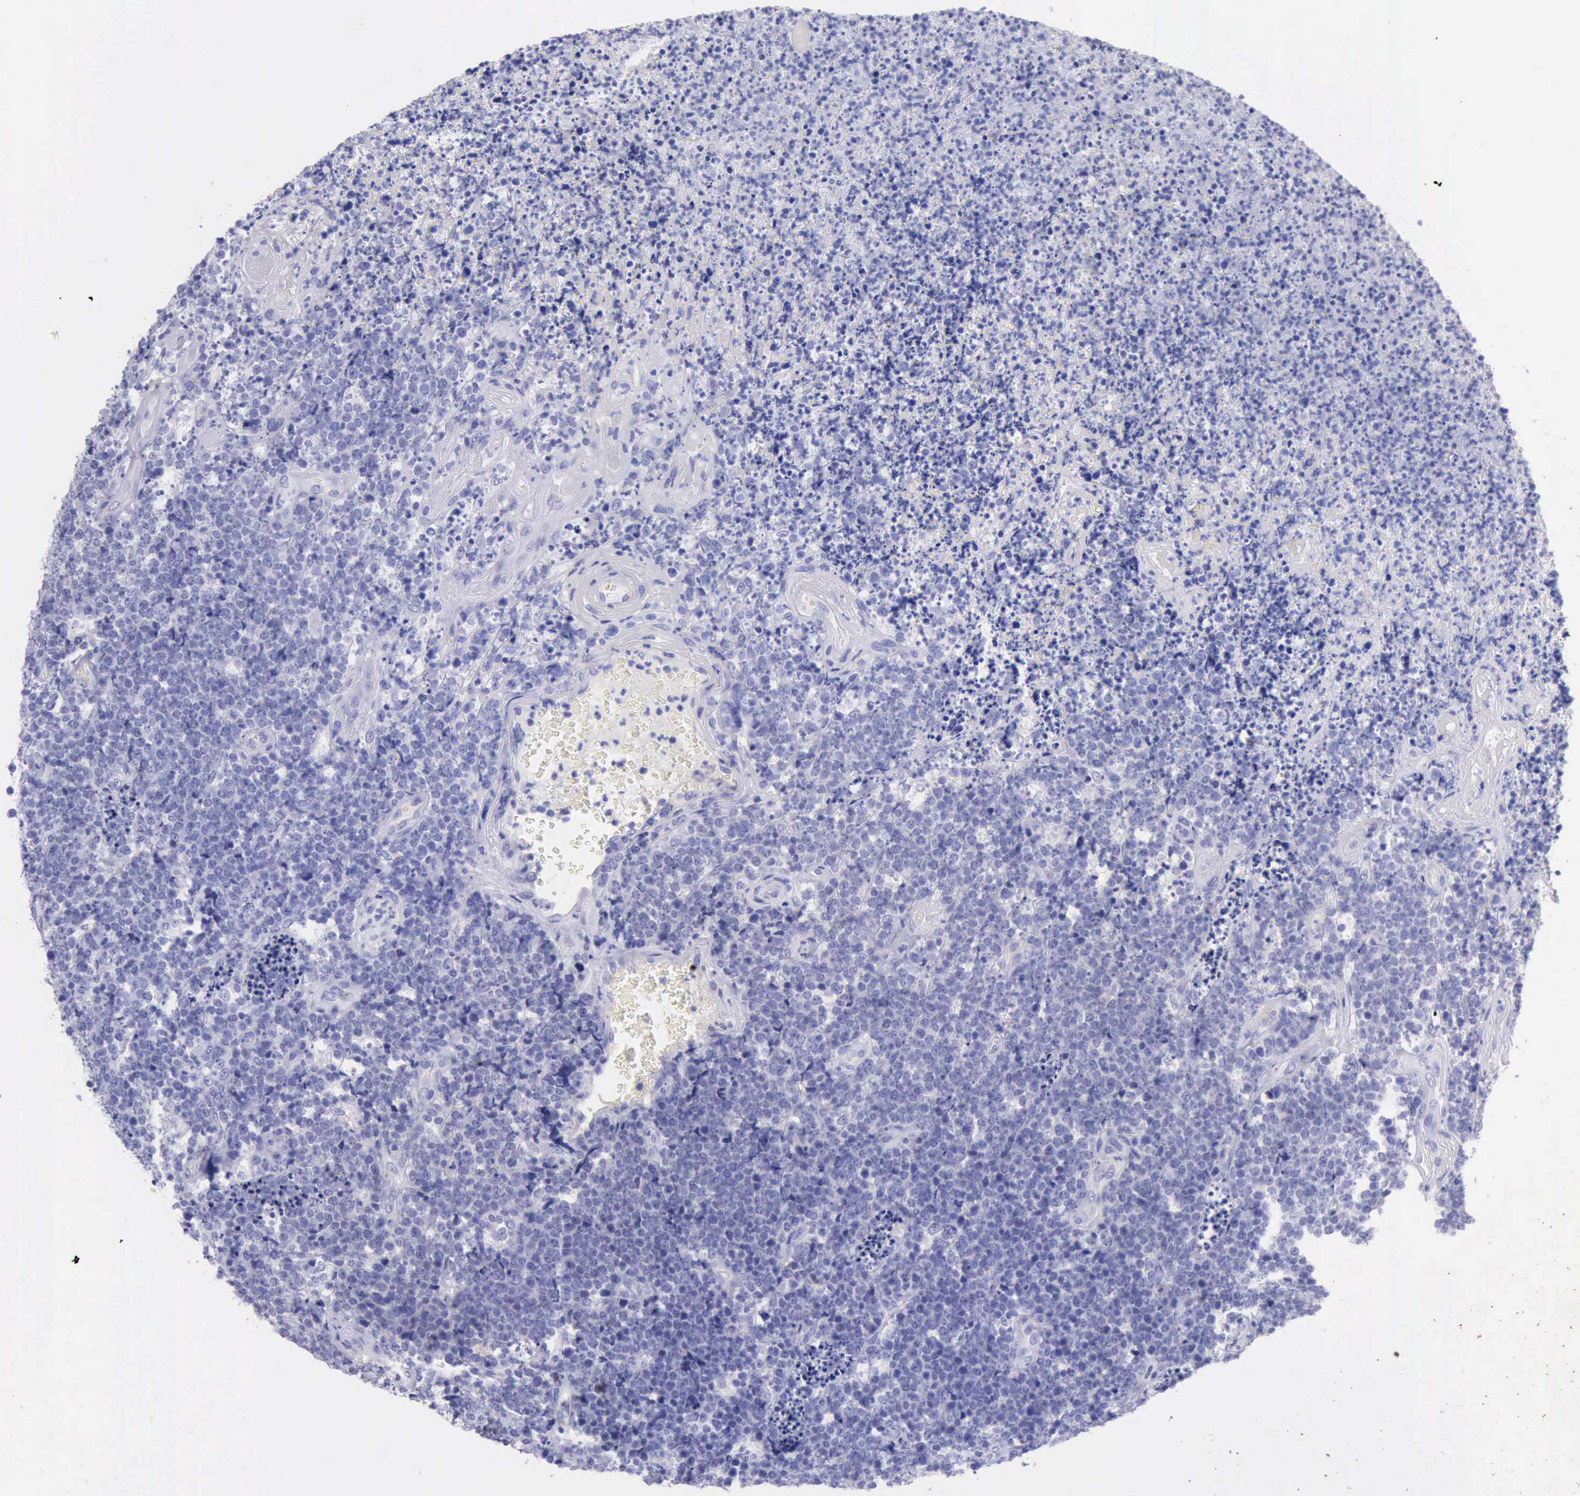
{"staining": {"intensity": "negative", "quantity": "none", "location": "none"}, "tissue": "lymphoma", "cell_type": "Tumor cells", "image_type": "cancer", "snomed": [{"axis": "morphology", "description": "Malignant lymphoma, non-Hodgkin's type, High grade"}, {"axis": "topography", "description": "Small intestine"}, {"axis": "topography", "description": "Colon"}], "caption": "This is an immunohistochemistry micrograph of human lymphoma. There is no positivity in tumor cells.", "gene": "KRT8", "patient": {"sex": "male", "age": 8}}